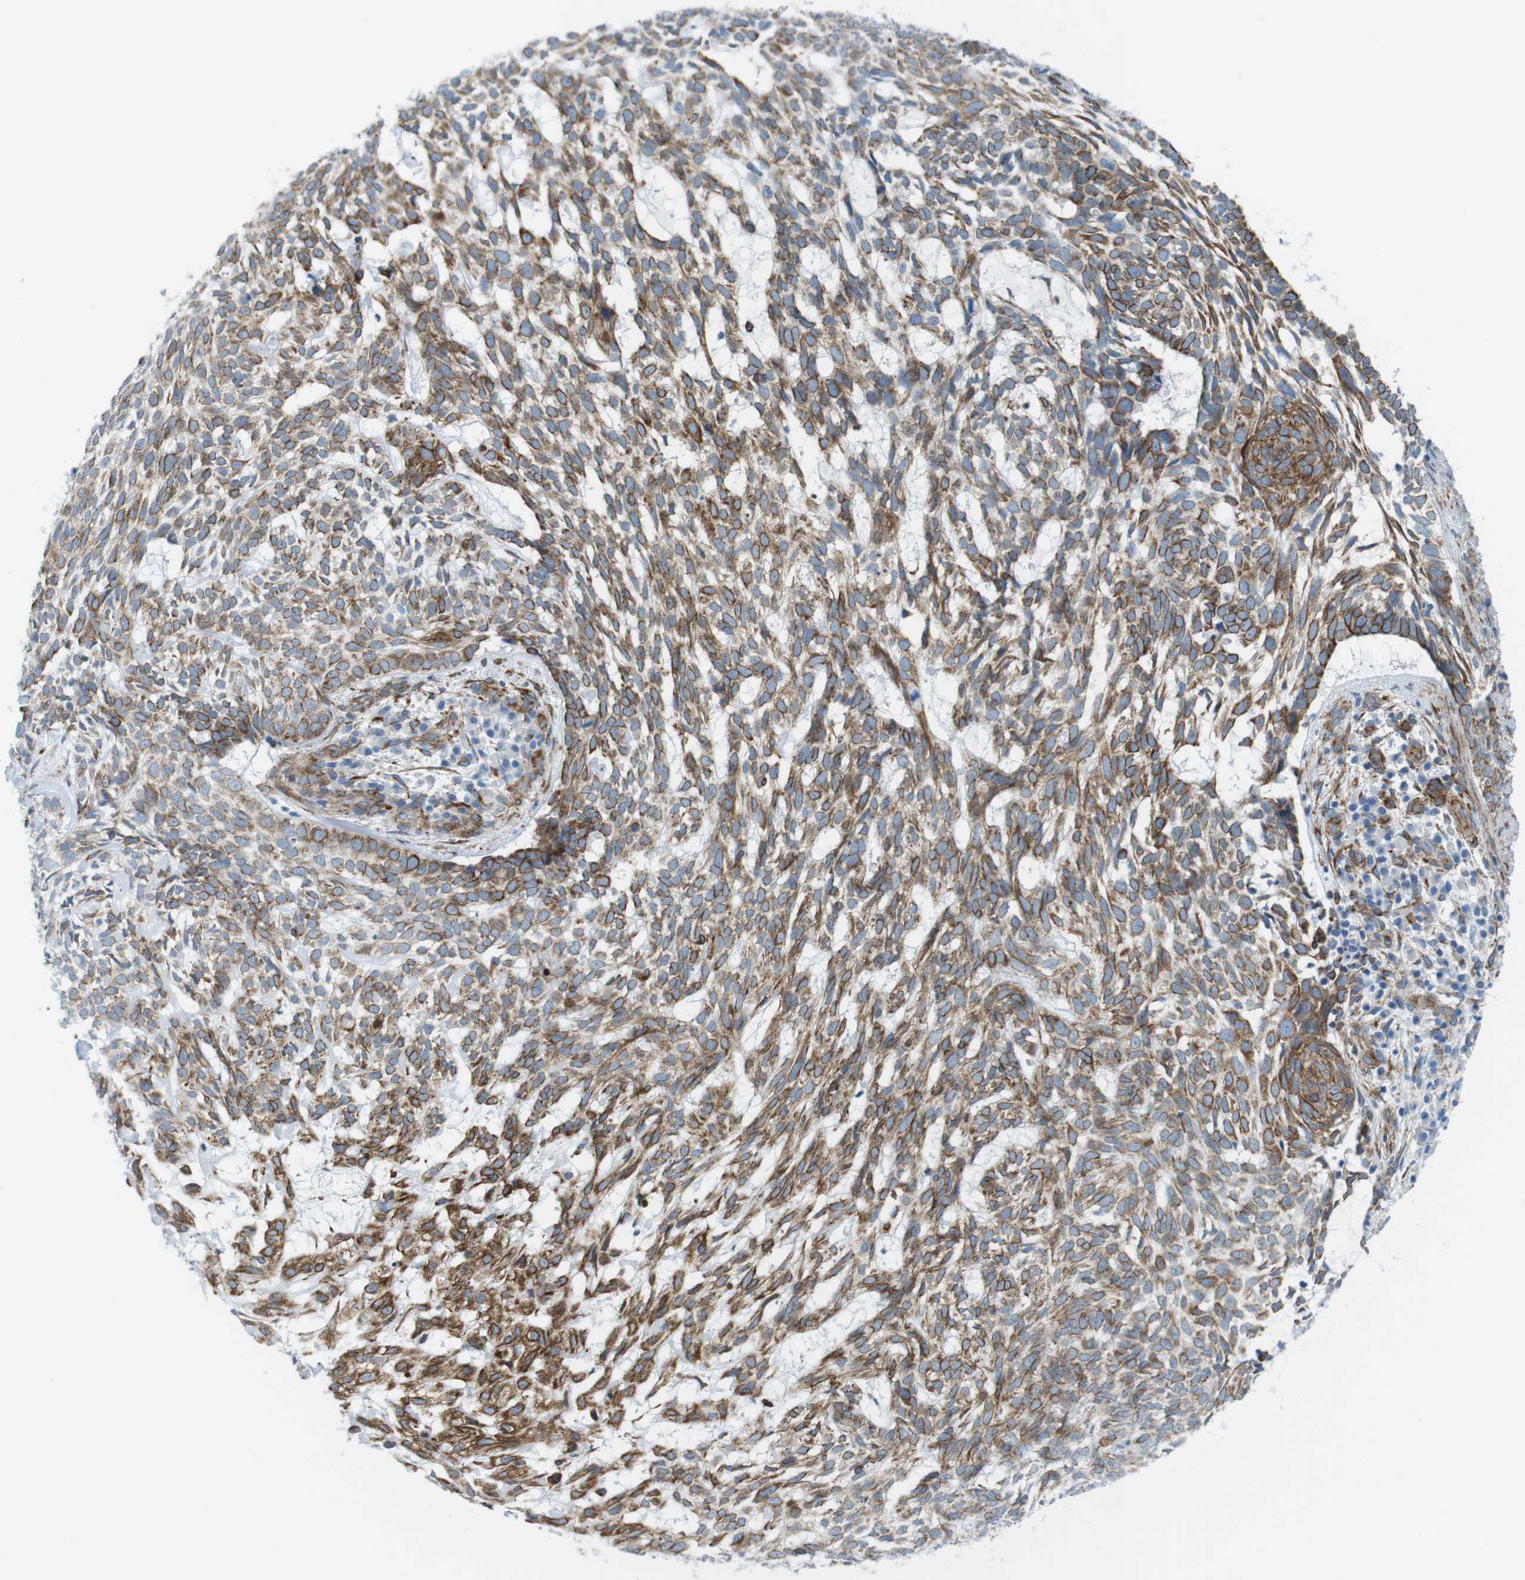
{"staining": {"intensity": "moderate", "quantity": ">75%", "location": "cytoplasmic/membranous"}, "tissue": "skin cancer", "cell_type": "Tumor cells", "image_type": "cancer", "snomed": [{"axis": "morphology", "description": "Basal cell carcinoma"}, {"axis": "topography", "description": "Skin"}], "caption": "Human skin cancer (basal cell carcinoma) stained for a protein (brown) displays moderate cytoplasmic/membranous positive expression in about >75% of tumor cells.", "gene": "MYH9", "patient": {"sex": "male", "age": 72}}